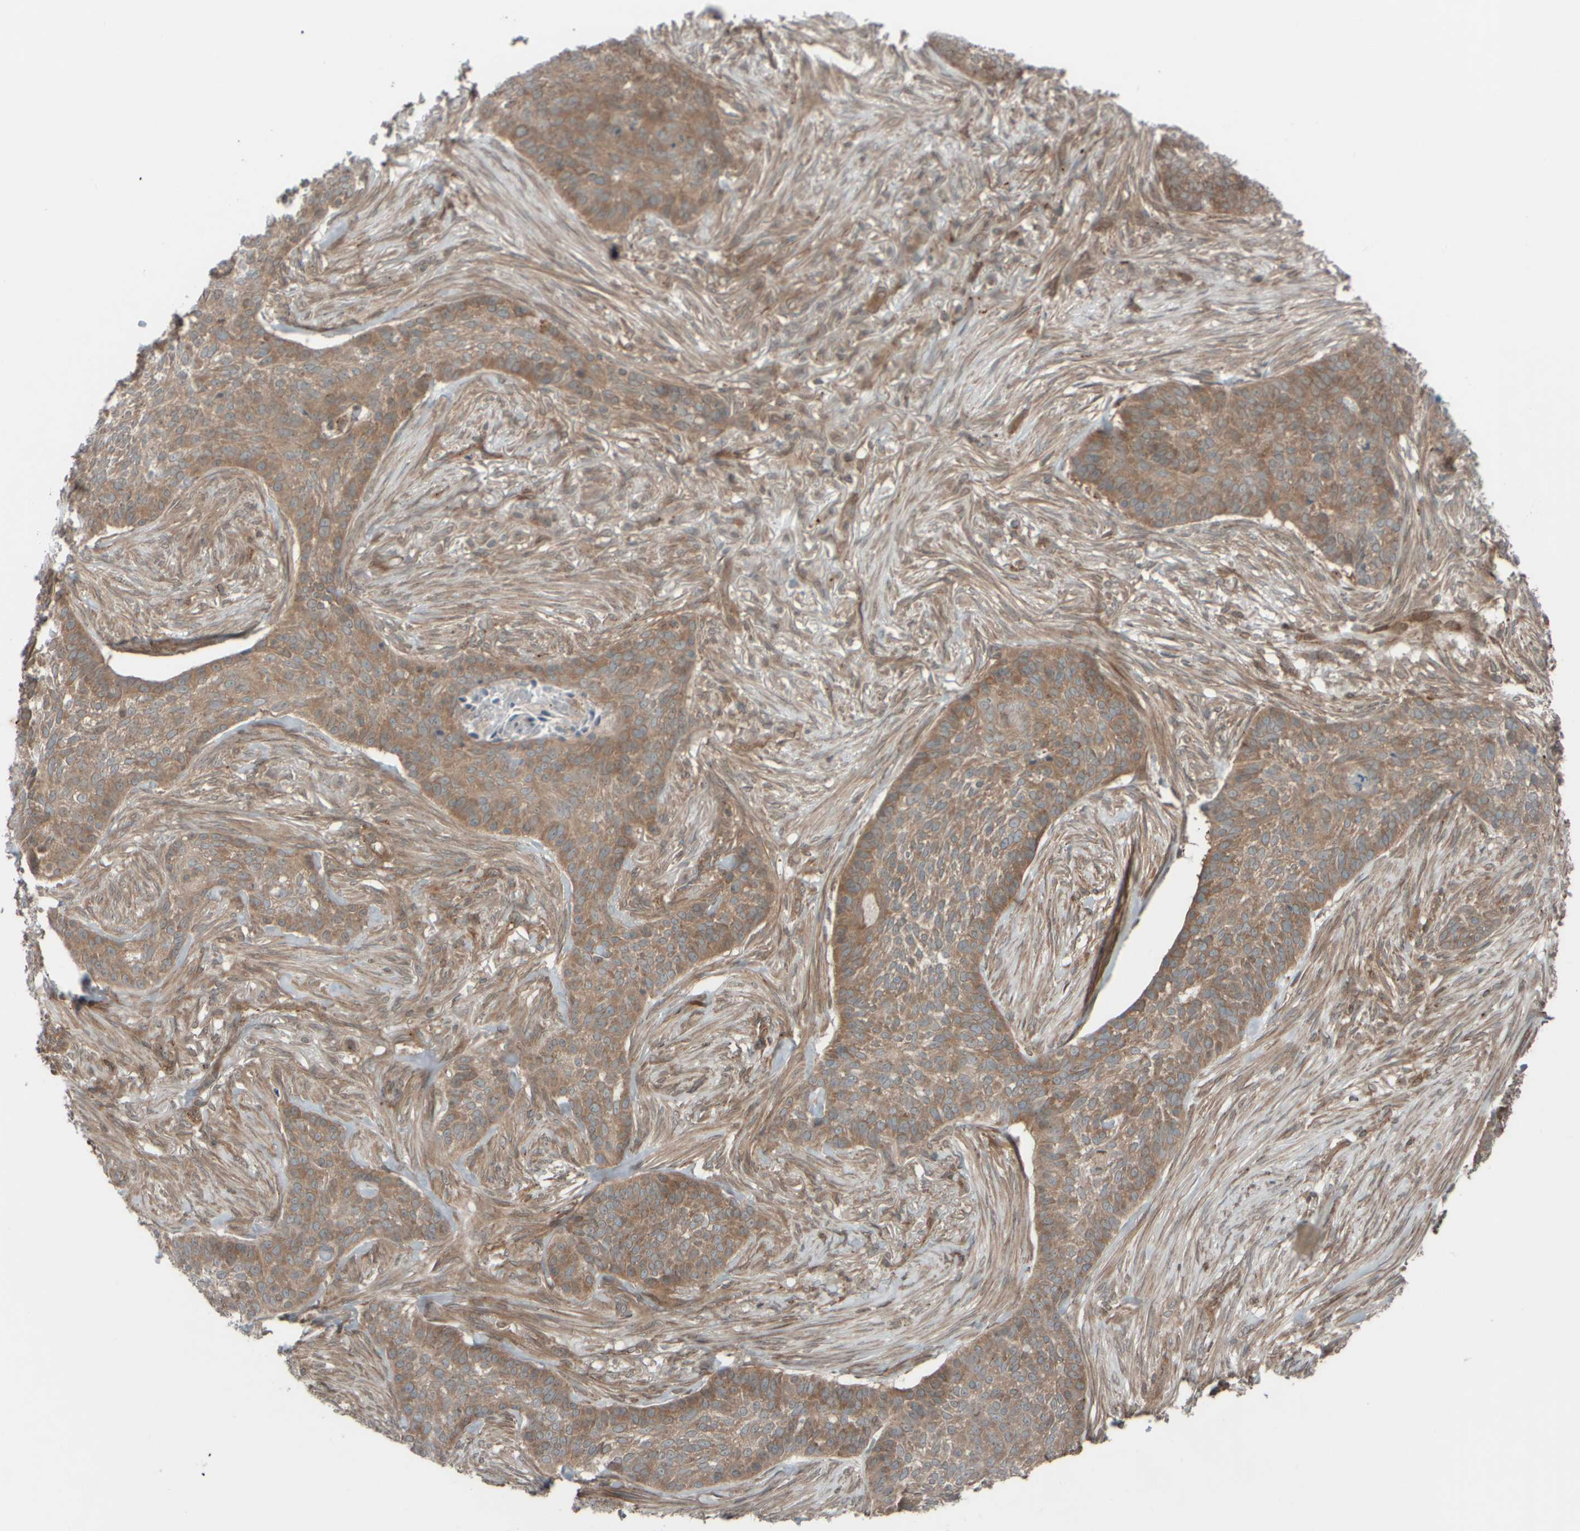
{"staining": {"intensity": "moderate", "quantity": ">75%", "location": "cytoplasmic/membranous"}, "tissue": "skin cancer", "cell_type": "Tumor cells", "image_type": "cancer", "snomed": [{"axis": "morphology", "description": "Basal cell carcinoma"}, {"axis": "topography", "description": "Skin"}], "caption": "Immunohistochemistry (IHC) (DAB) staining of skin cancer exhibits moderate cytoplasmic/membranous protein staining in about >75% of tumor cells. (Brightfield microscopy of DAB IHC at high magnification).", "gene": "GIGYF1", "patient": {"sex": "male", "age": 85}}